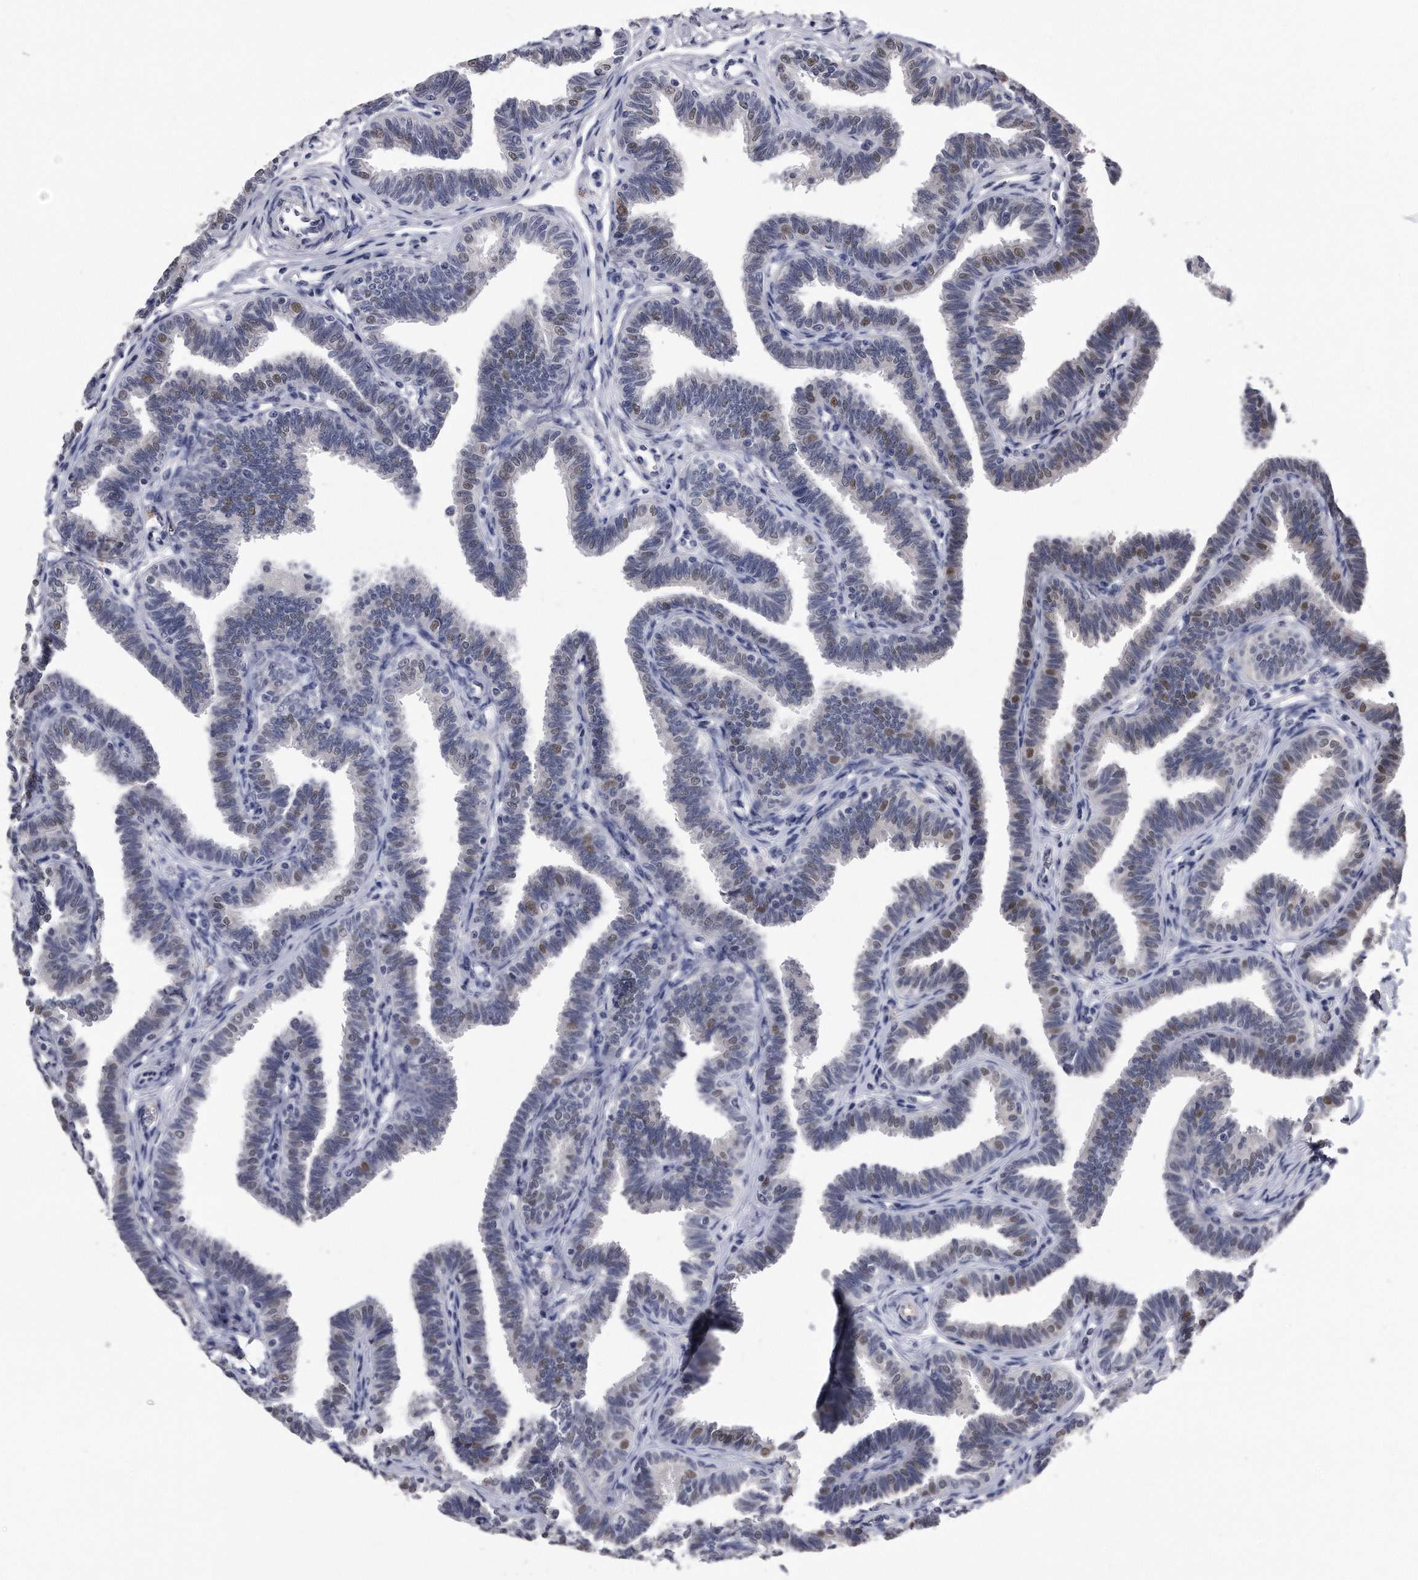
{"staining": {"intensity": "moderate", "quantity": "<25%", "location": "nuclear"}, "tissue": "fallopian tube", "cell_type": "Glandular cells", "image_type": "normal", "snomed": [{"axis": "morphology", "description": "Normal tissue, NOS"}, {"axis": "topography", "description": "Fallopian tube"}, {"axis": "topography", "description": "Ovary"}], "caption": "A histopathology image of human fallopian tube stained for a protein displays moderate nuclear brown staining in glandular cells.", "gene": "KCTD8", "patient": {"sex": "female", "age": 23}}